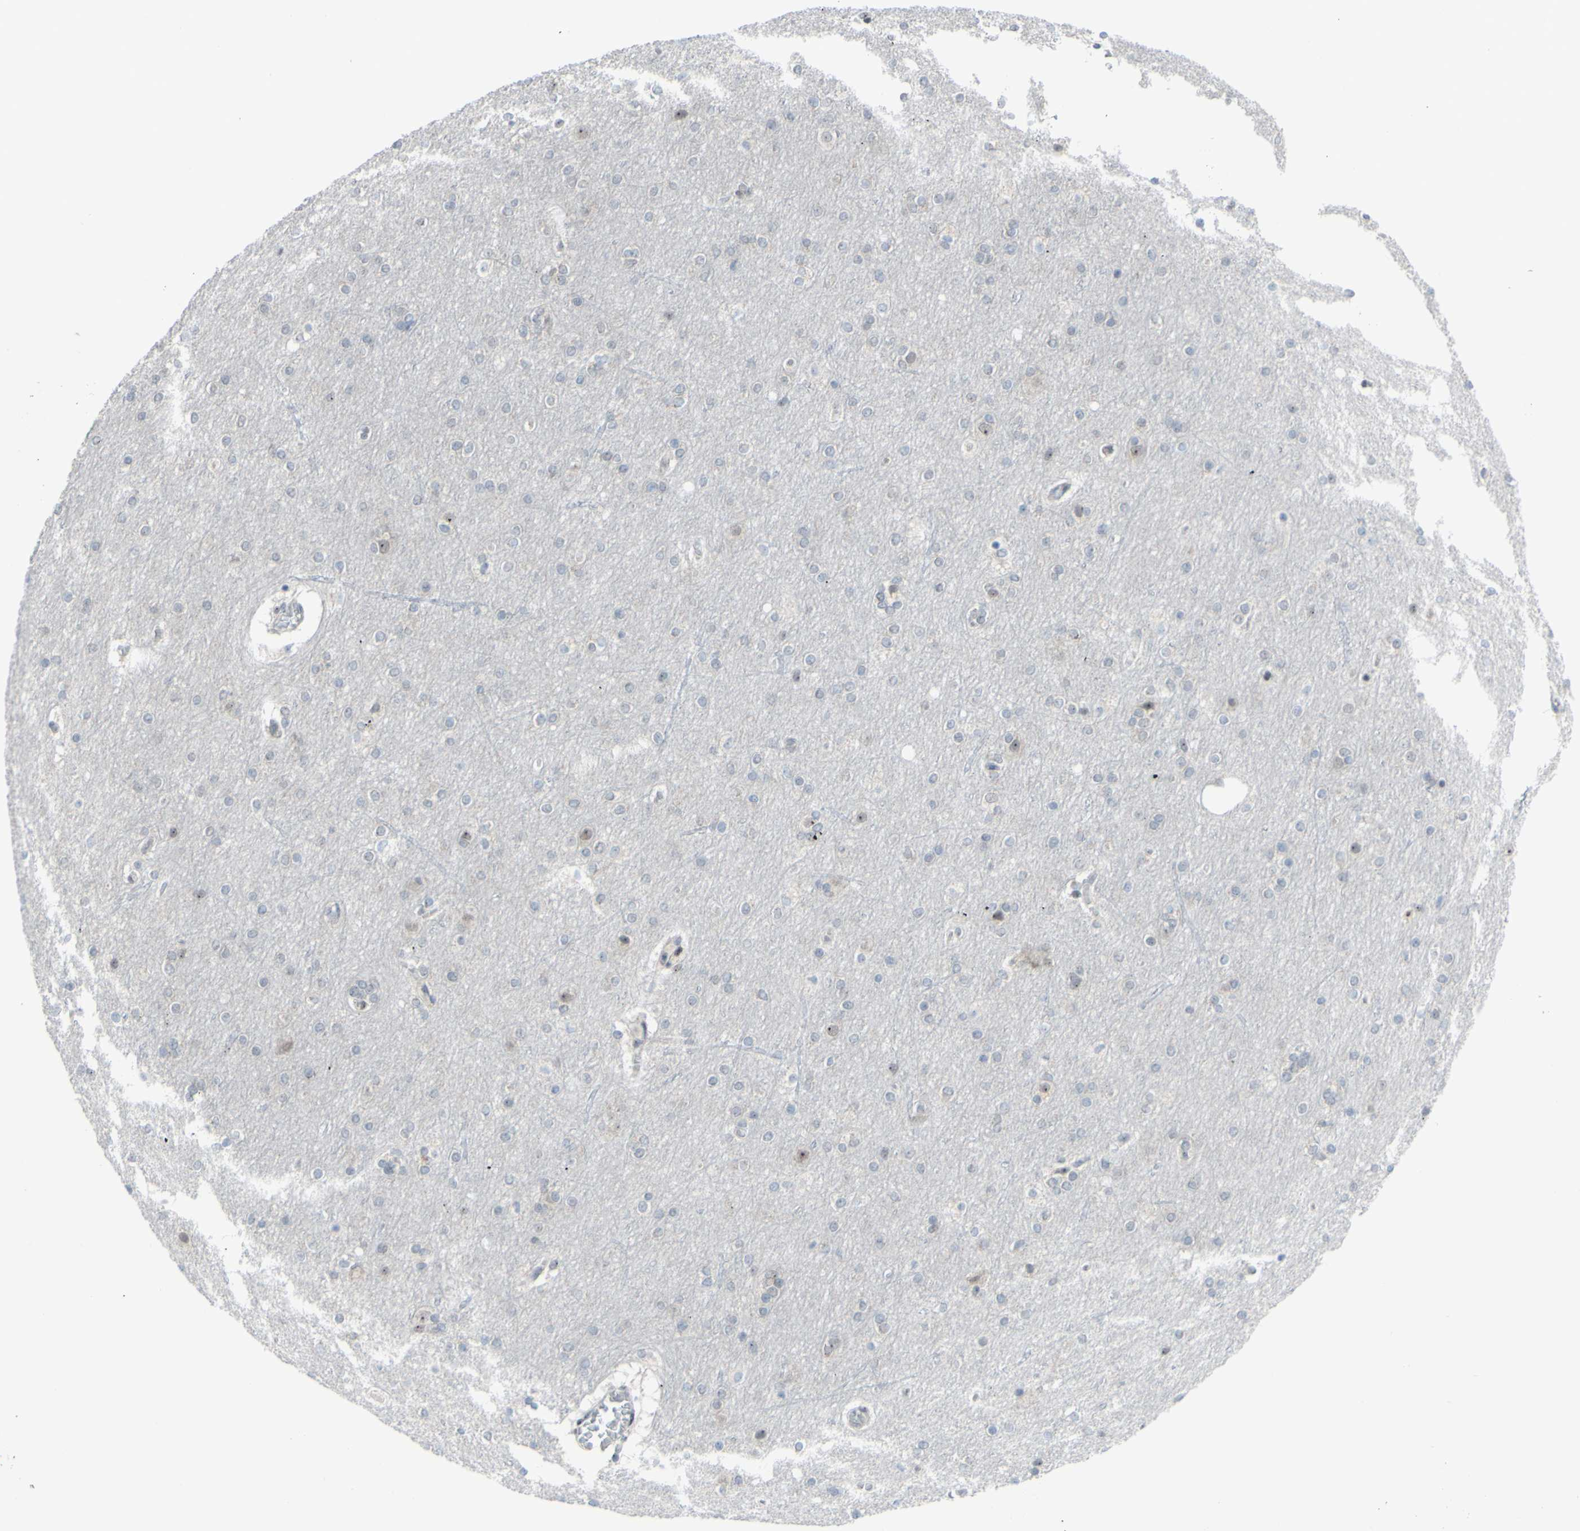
{"staining": {"intensity": "moderate", "quantity": ">75%", "location": "nuclear"}, "tissue": "cerebral cortex", "cell_type": "Endothelial cells", "image_type": "normal", "snomed": [{"axis": "morphology", "description": "Normal tissue, NOS"}, {"axis": "topography", "description": "Cerebral cortex"}], "caption": "Endothelial cells reveal medium levels of moderate nuclear staining in approximately >75% of cells in unremarkable cerebral cortex. Ihc stains the protein in brown and the nuclei are stained blue.", "gene": "POLR1A", "patient": {"sex": "female", "age": 54}}